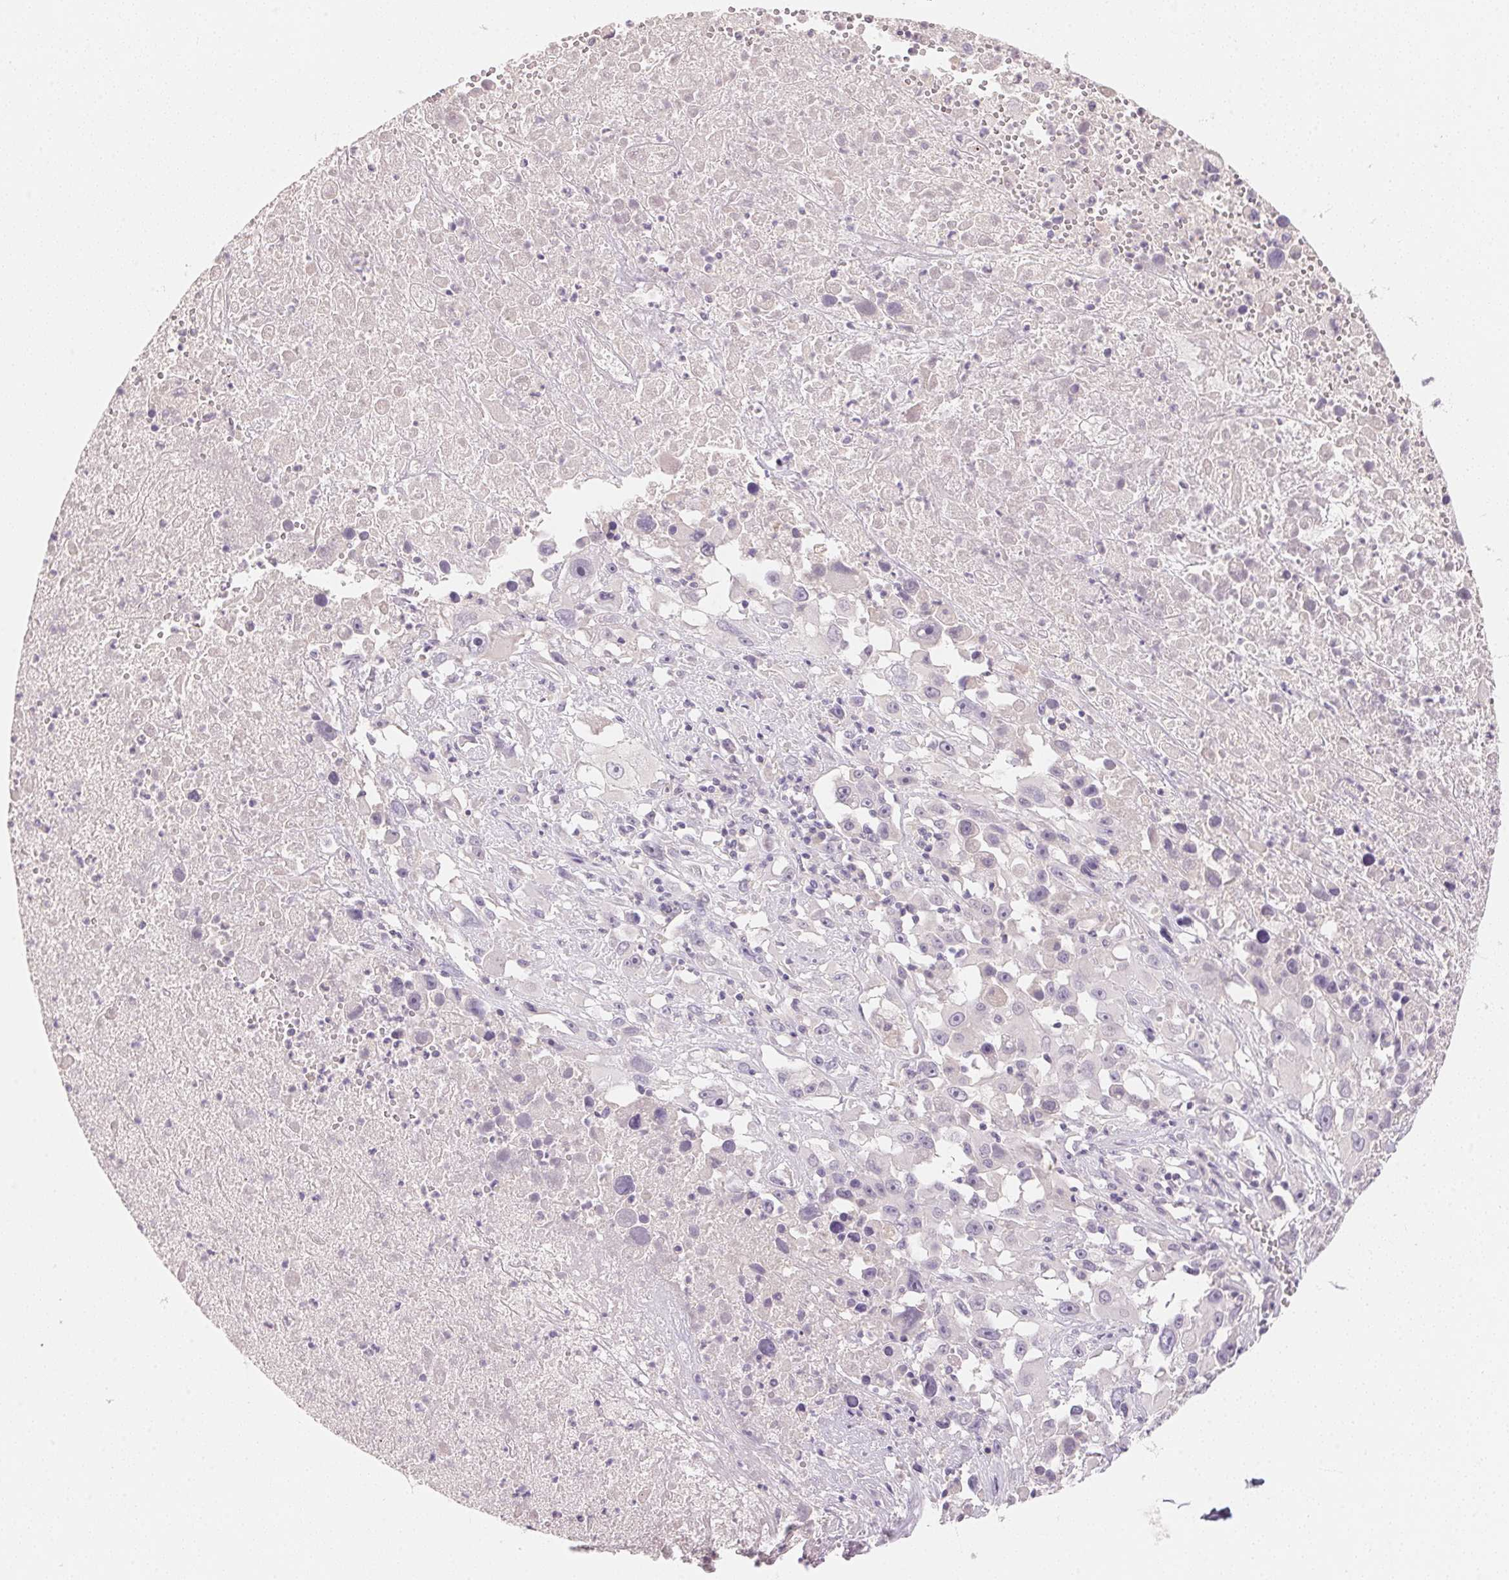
{"staining": {"intensity": "negative", "quantity": "none", "location": "none"}, "tissue": "melanoma", "cell_type": "Tumor cells", "image_type": "cancer", "snomed": [{"axis": "morphology", "description": "Malignant melanoma, Metastatic site"}, {"axis": "topography", "description": "Soft tissue"}], "caption": "The immunohistochemistry (IHC) micrograph has no significant positivity in tumor cells of melanoma tissue. The staining was performed using DAB to visualize the protein expression in brown, while the nuclei were stained in blue with hematoxylin (Magnification: 20x).", "gene": "MCOLN3", "patient": {"sex": "male", "age": 50}}